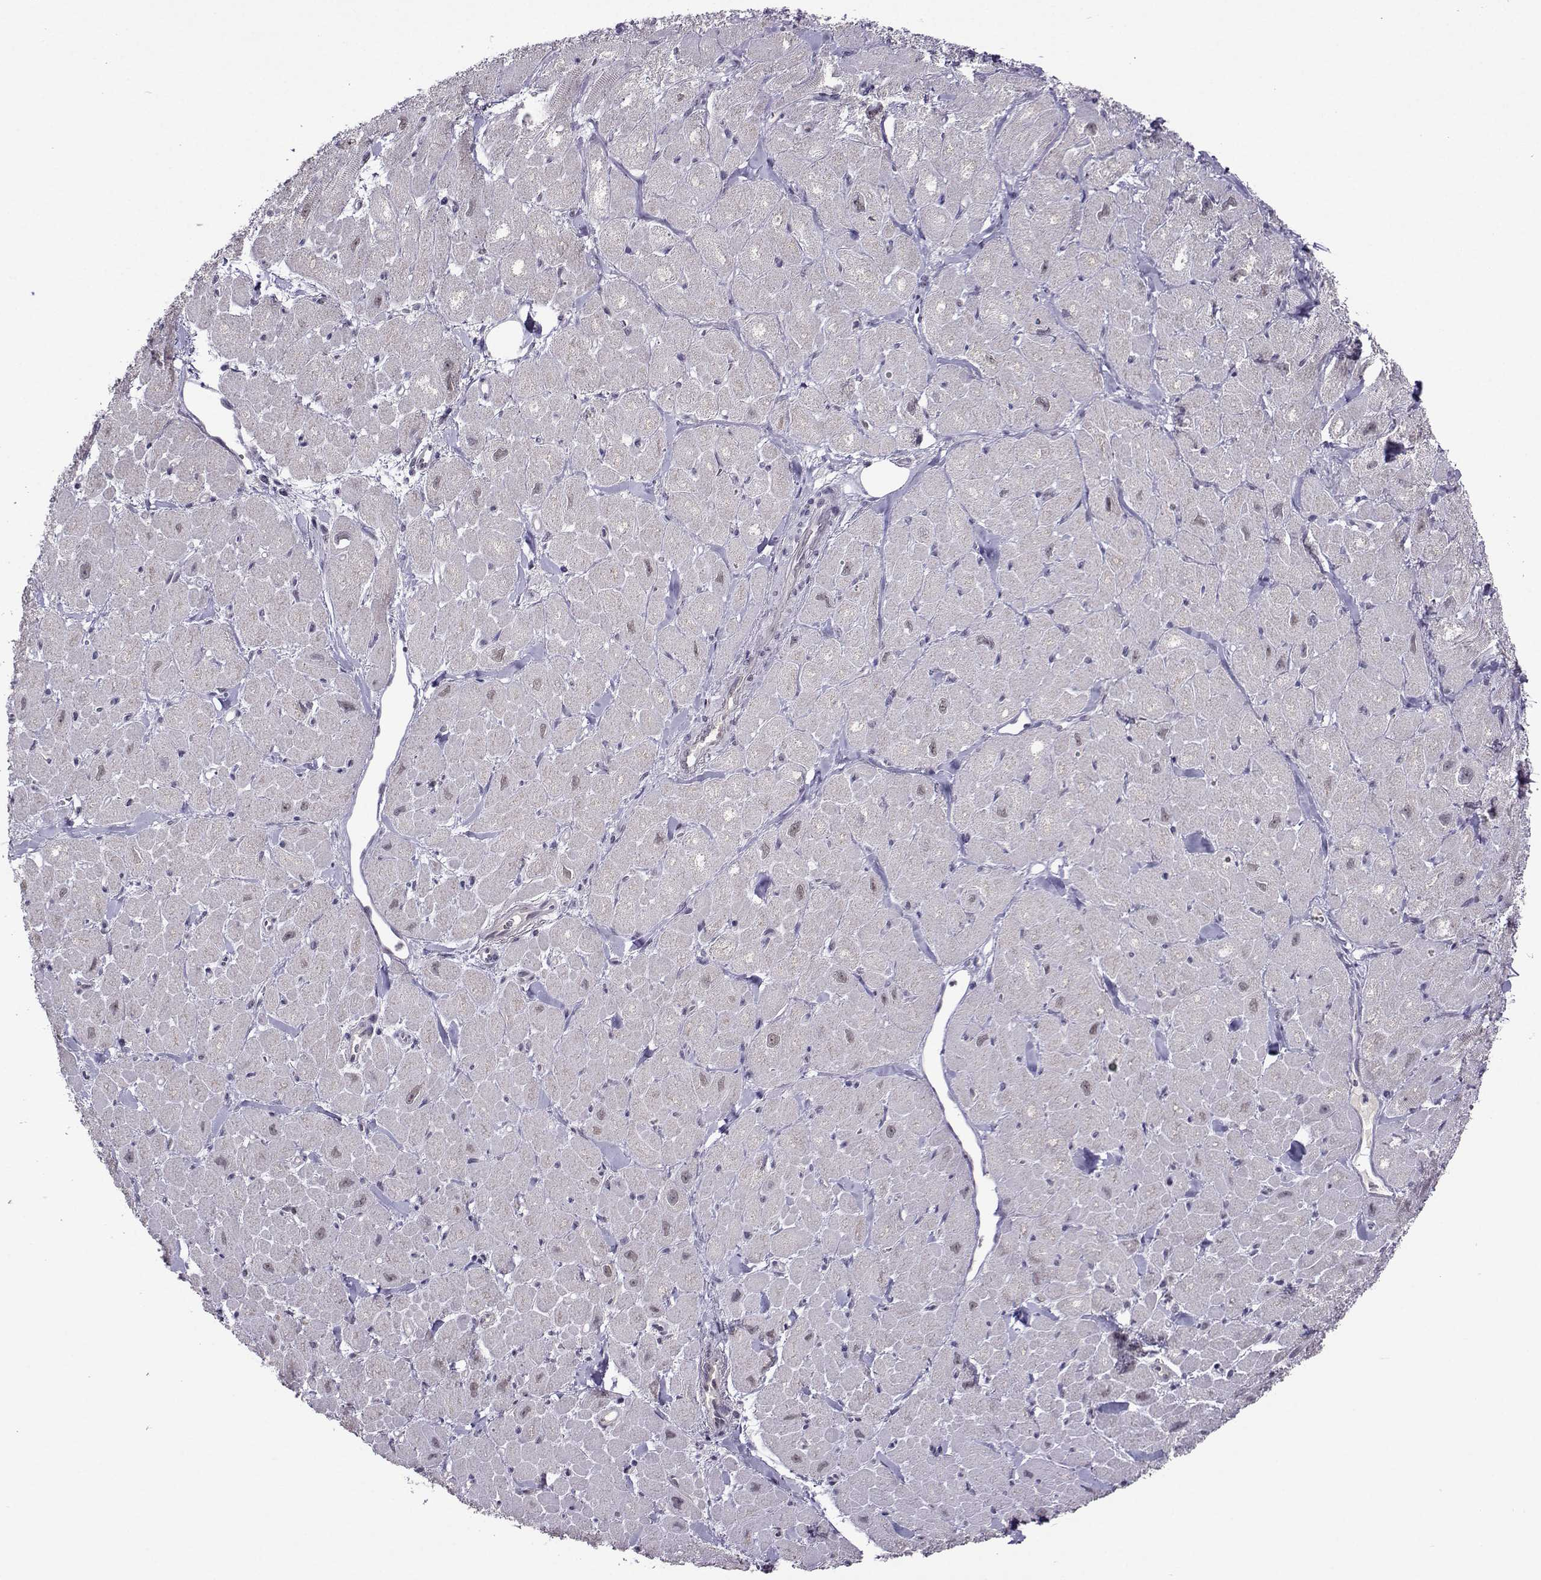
{"staining": {"intensity": "negative", "quantity": "none", "location": "none"}, "tissue": "heart muscle", "cell_type": "Cardiomyocytes", "image_type": "normal", "snomed": [{"axis": "morphology", "description": "Normal tissue, NOS"}, {"axis": "topography", "description": "Heart"}], "caption": "Immunohistochemical staining of normal human heart muscle displays no significant expression in cardiomyocytes. (DAB IHC with hematoxylin counter stain).", "gene": "DDX20", "patient": {"sex": "male", "age": 60}}